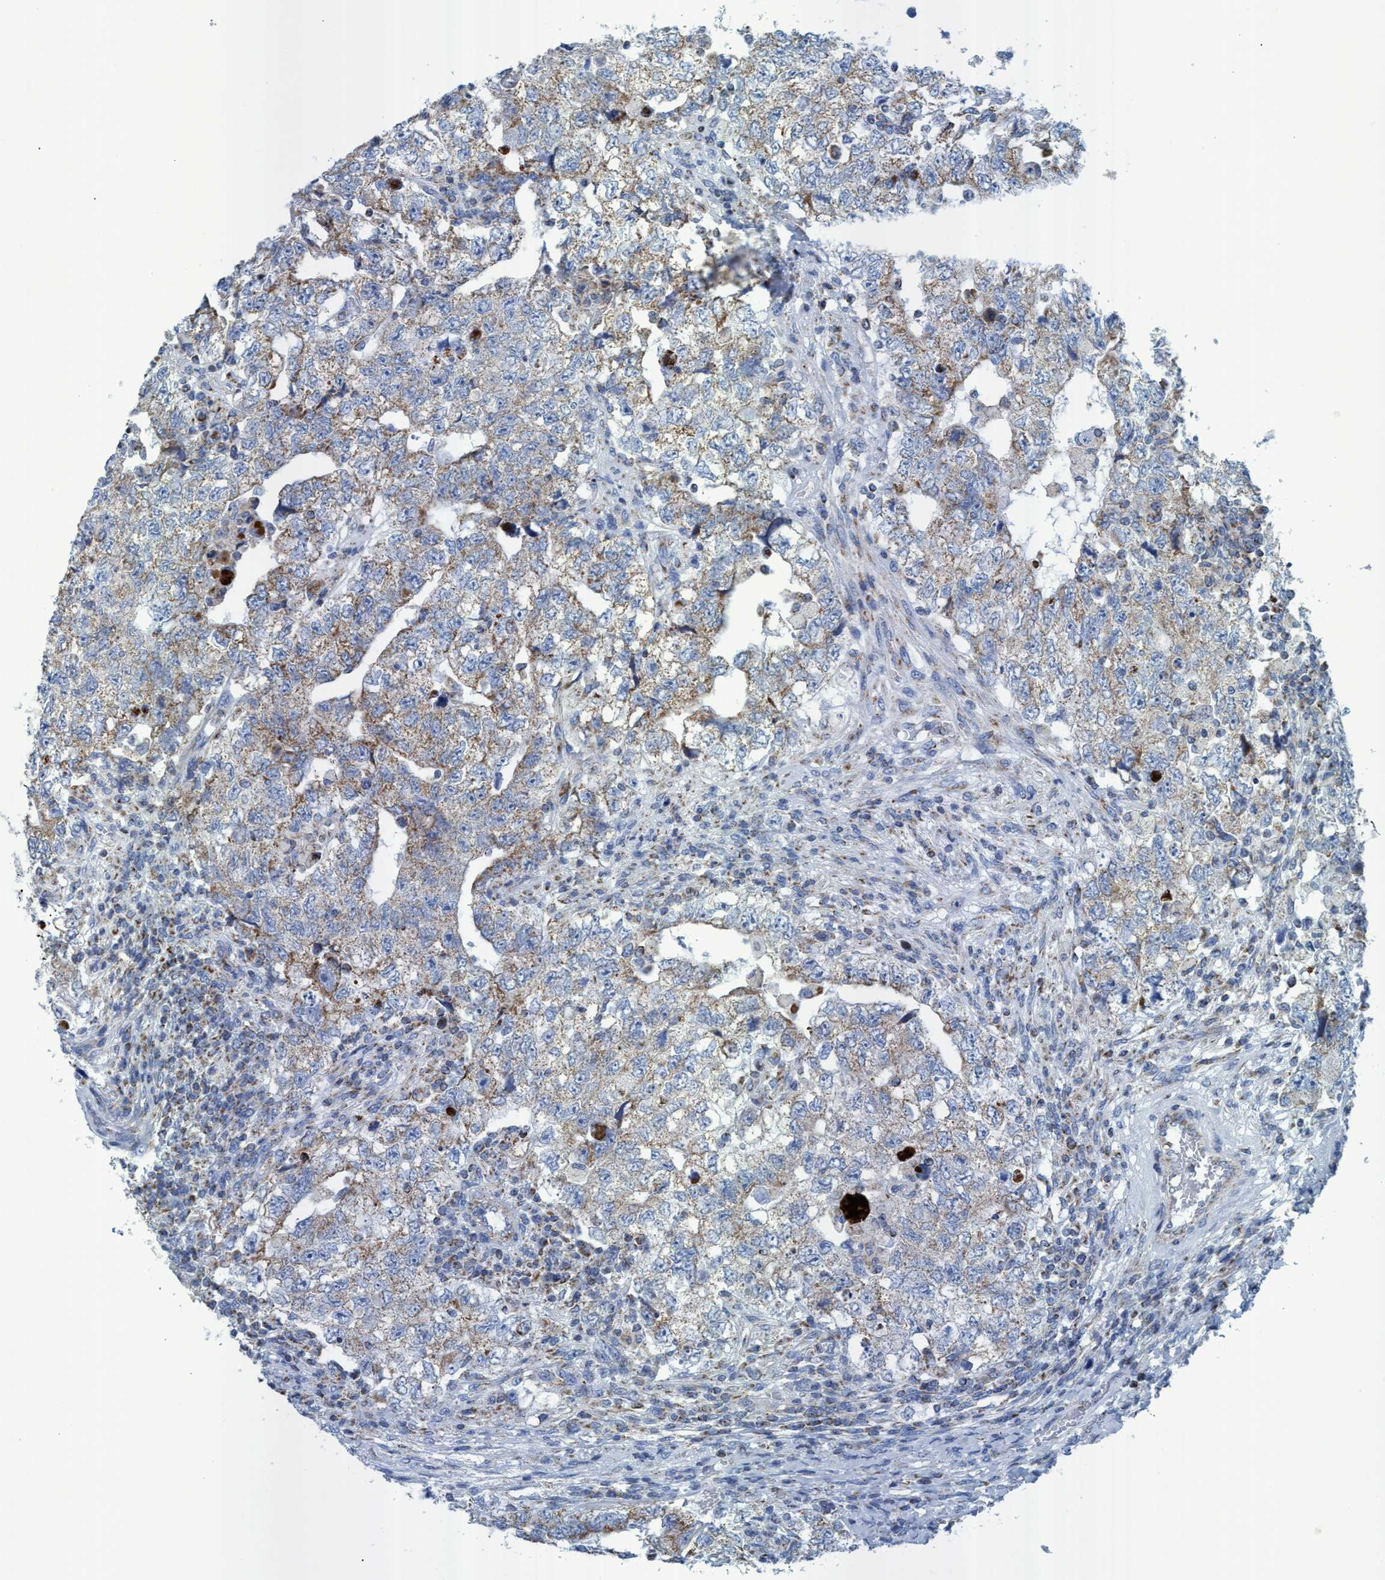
{"staining": {"intensity": "moderate", "quantity": "25%-75%", "location": "cytoplasmic/membranous"}, "tissue": "testis cancer", "cell_type": "Tumor cells", "image_type": "cancer", "snomed": [{"axis": "morphology", "description": "Carcinoma, Embryonal, NOS"}, {"axis": "topography", "description": "Testis"}], "caption": "This photomicrograph exhibits embryonal carcinoma (testis) stained with immunohistochemistry (IHC) to label a protein in brown. The cytoplasmic/membranous of tumor cells show moderate positivity for the protein. Nuclei are counter-stained blue.", "gene": "GGA3", "patient": {"sex": "male", "age": 36}}